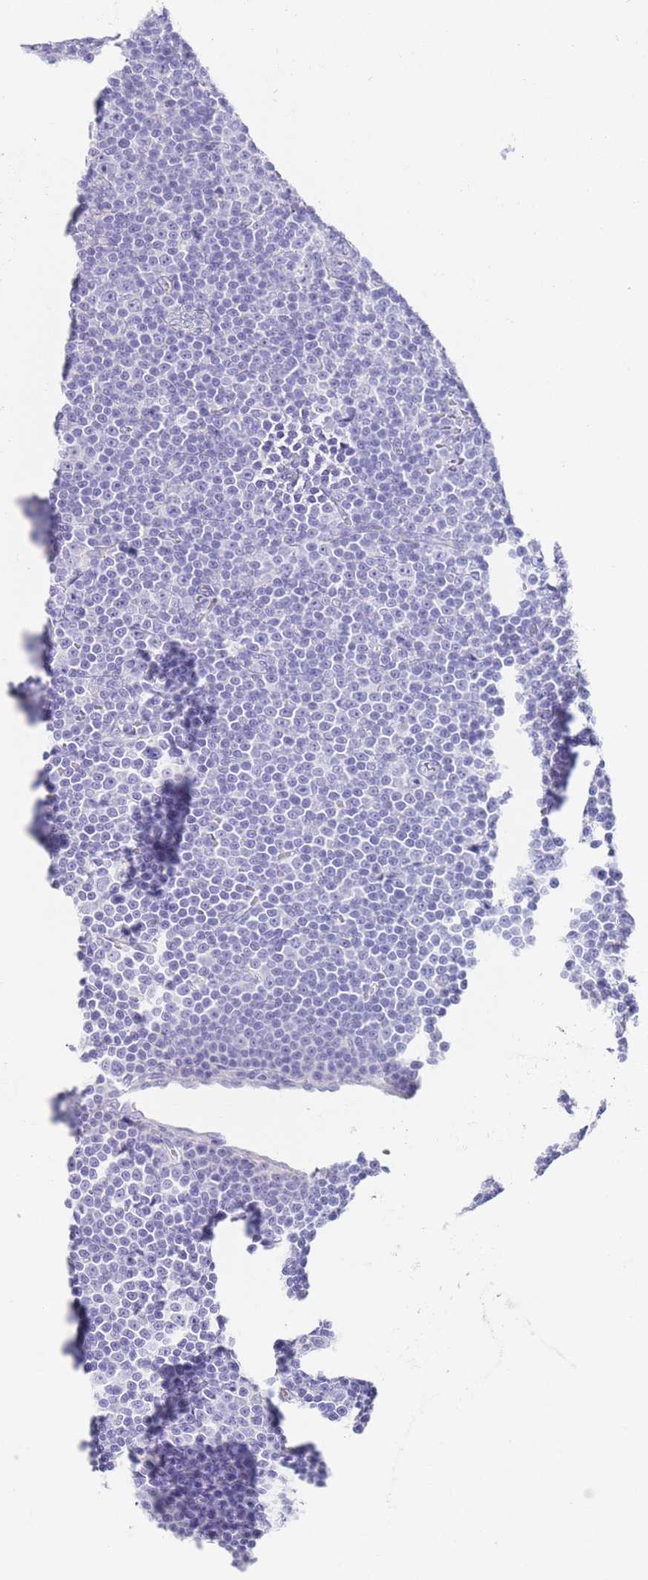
{"staining": {"intensity": "negative", "quantity": "none", "location": "none"}, "tissue": "lymphoma", "cell_type": "Tumor cells", "image_type": "cancer", "snomed": [{"axis": "morphology", "description": "Malignant lymphoma, non-Hodgkin's type, Low grade"}, {"axis": "topography", "description": "Lymph node"}], "caption": "High power microscopy histopathology image of an immunohistochemistry (IHC) image of lymphoma, revealing no significant positivity in tumor cells.", "gene": "DPP4", "patient": {"sex": "female", "age": 67}}